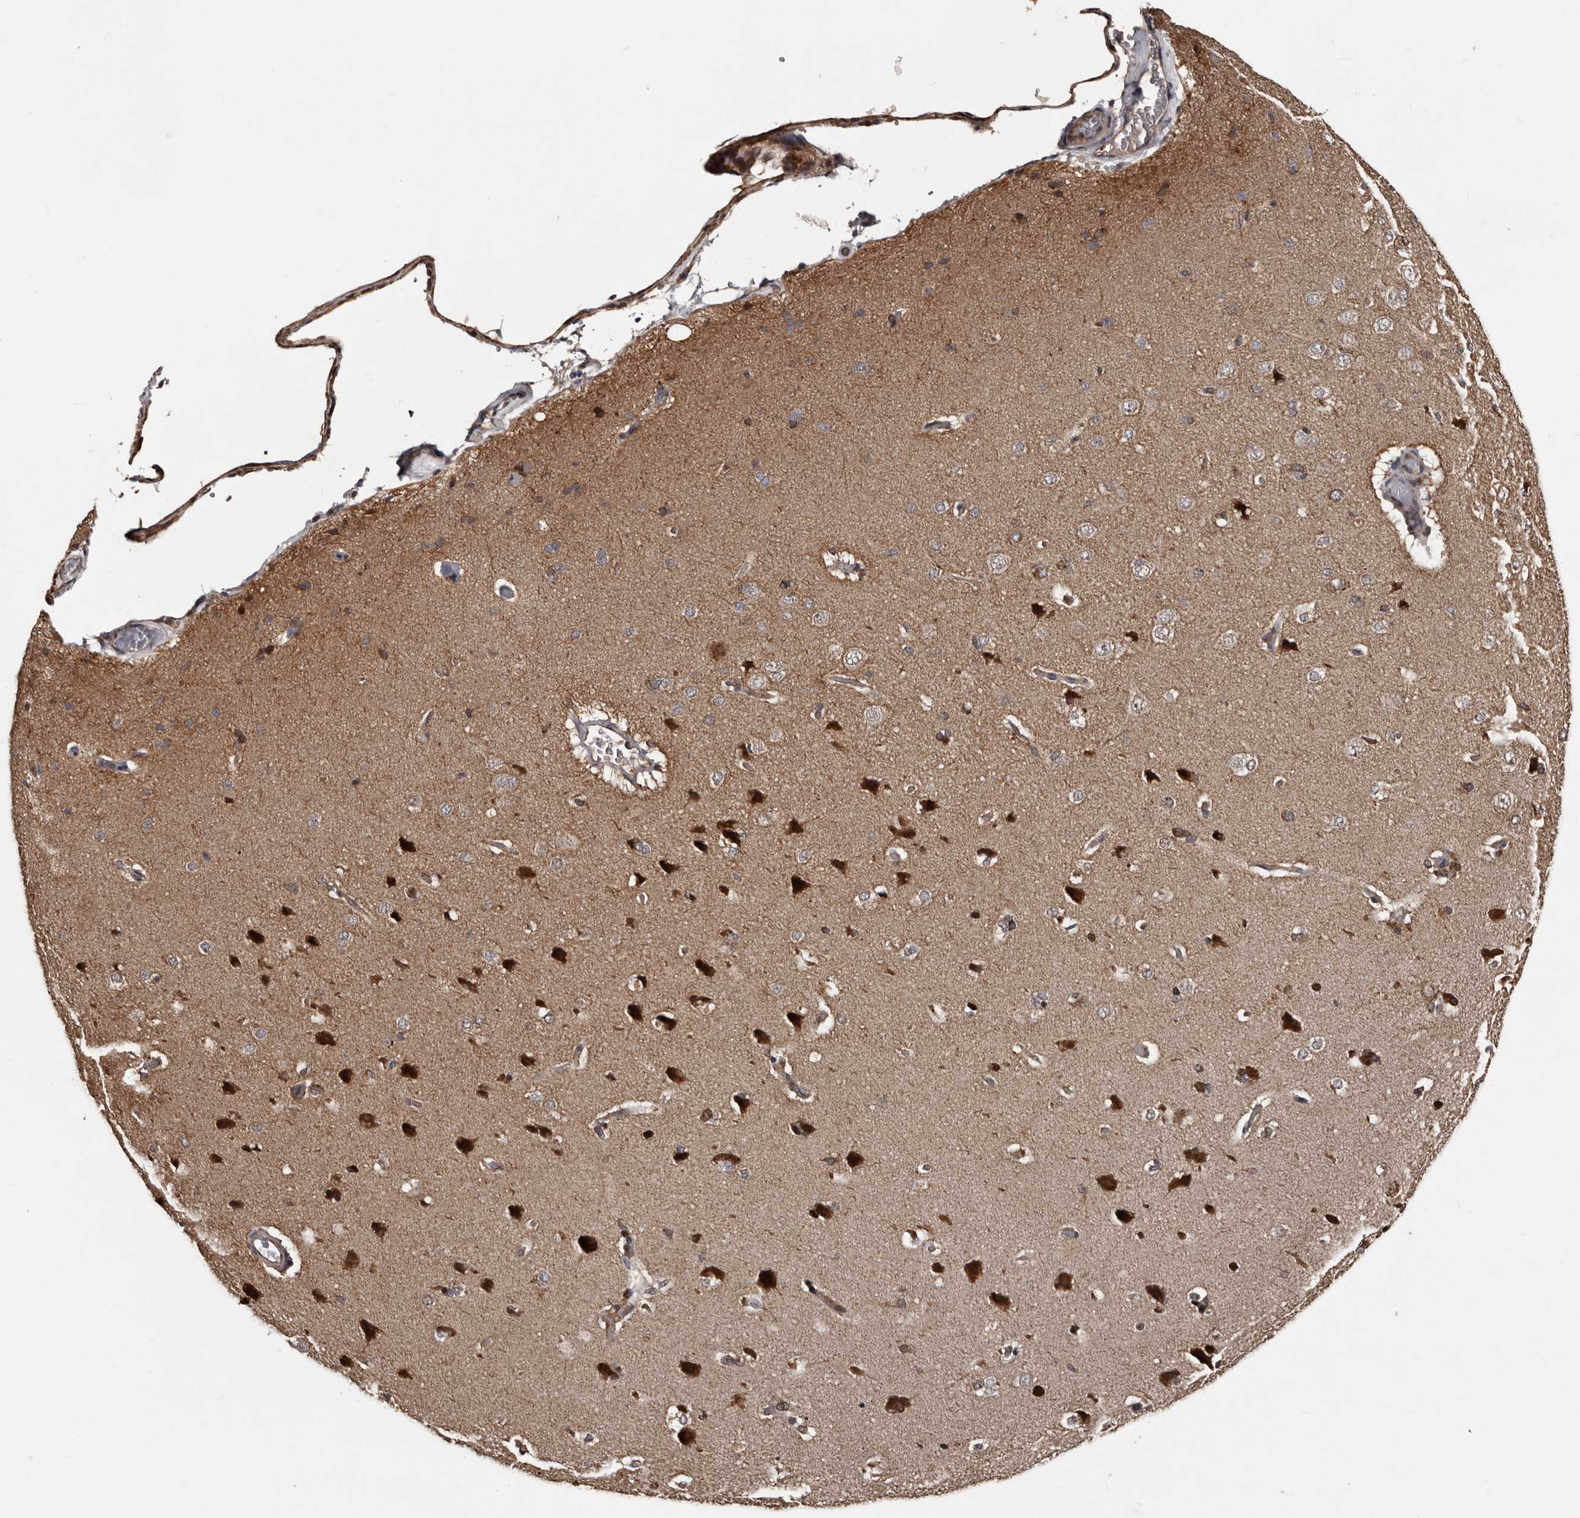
{"staining": {"intensity": "weak", "quantity": "25%-75%", "location": "cytoplasmic/membranous"}, "tissue": "cerebral cortex", "cell_type": "Endothelial cells", "image_type": "normal", "snomed": [{"axis": "morphology", "description": "Normal tissue, NOS"}, {"axis": "topography", "description": "Cerebral cortex"}], "caption": "About 25%-75% of endothelial cells in unremarkable human cerebral cortex display weak cytoplasmic/membranous protein expression as visualized by brown immunohistochemical staining.", "gene": "SERTAD4", "patient": {"sex": "male", "age": 62}}